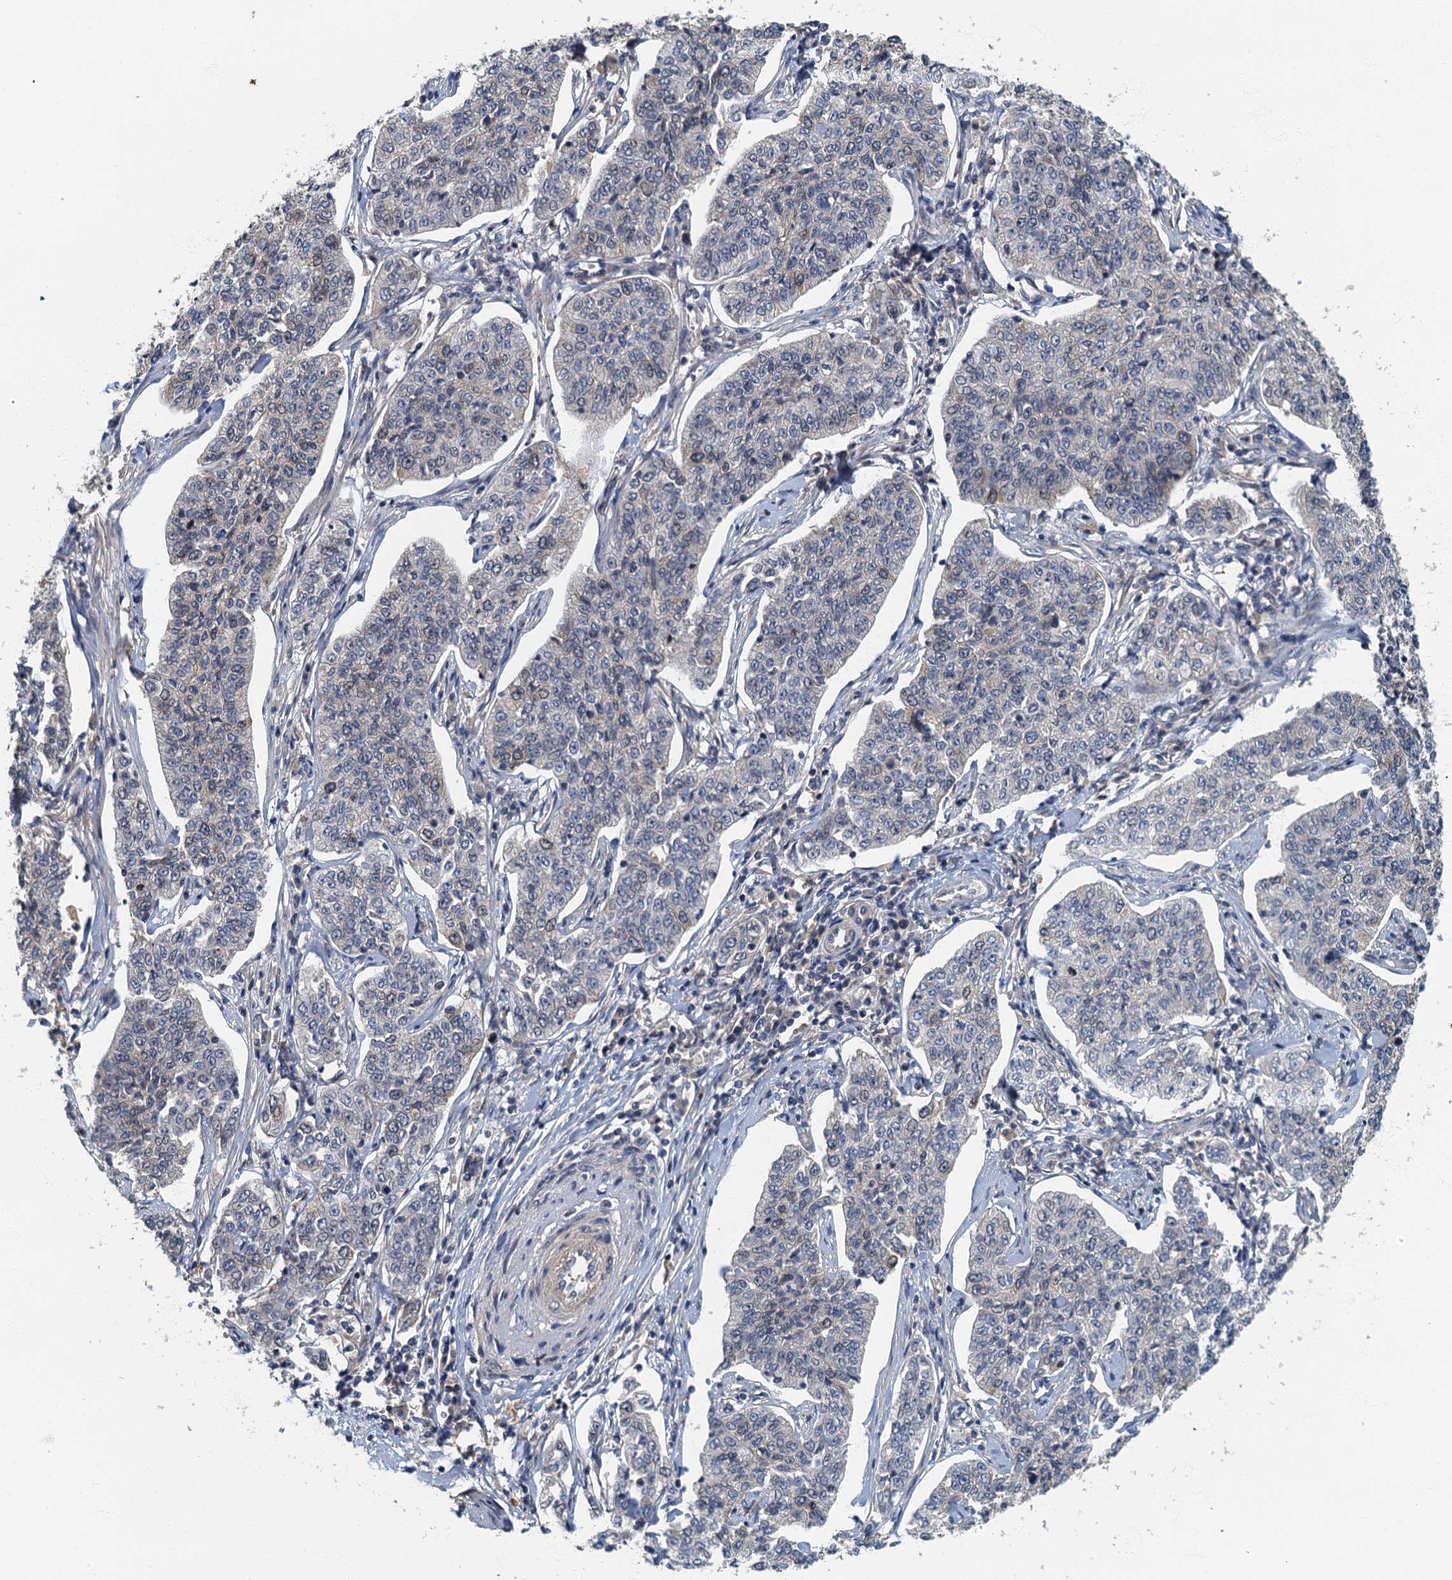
{"staining": {"intensity": "negative", "quantity": "none", "location": "none"}, "tissue": "cervical cancer", "cell_type": "Tumor cells", "image_type": "cancer", "snomed": [{"axis": "morphology", "description": "Squamous cell carcinoma, NOS"}, {"axis": "topography", "description": "Cervix"}], "caption": "Tumor cells are negative for protein expression in human cervical cancer.", "gene": "CKAP2L", "patient": {"sex": "female", "age": 35}}